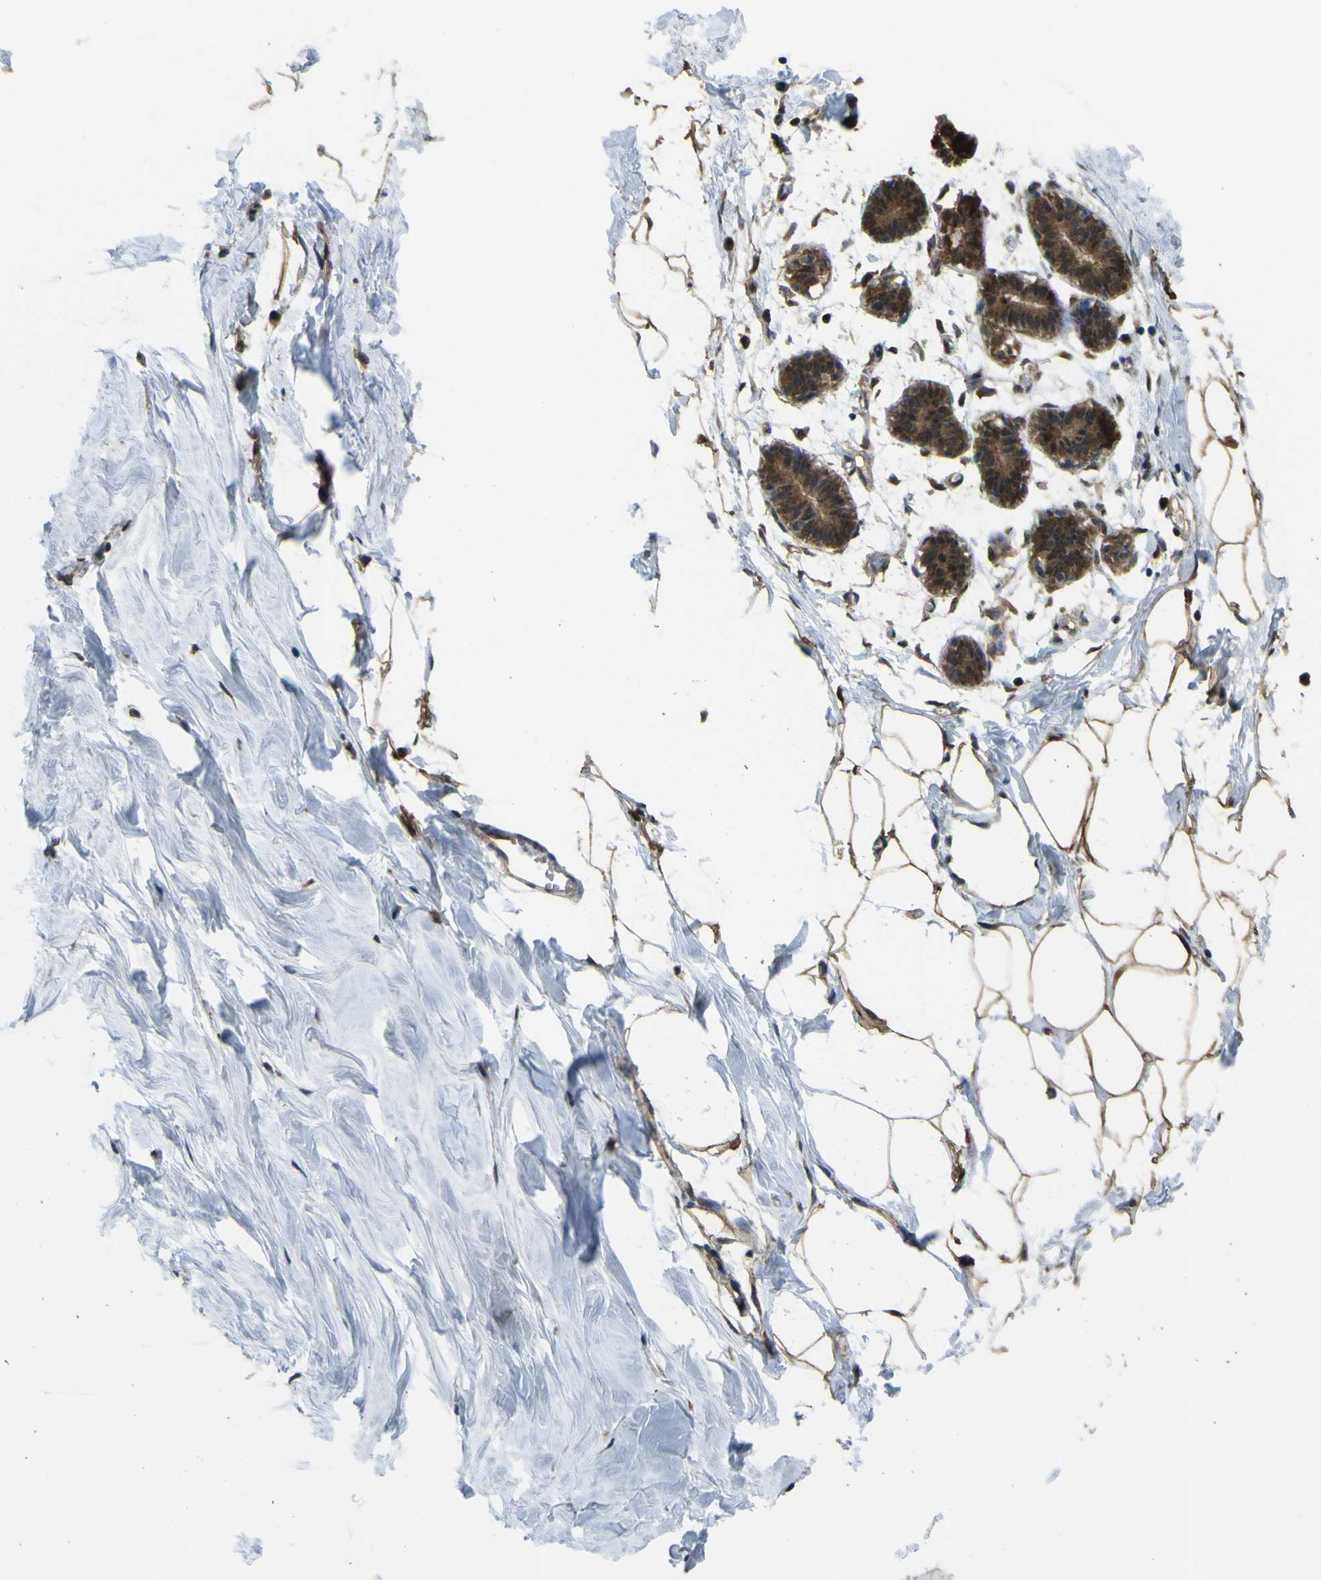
{"staining": {"intensity": "moderate", "quantity": ">75%", "location": "cytoplasmic/membranous"}, "tissue": "breast", "cell_type": "Adipocytes", "image_type": "normal", "snomed": [{"axis": "morphology", "description": "Normal tissue, NOS"}, {"axis": "topography", "description": "Breast"}], "caption": "The histopathology image reveals immunohistochemical staining of benign breast. There is moderate cytoplasmic/membranous expression is appreciated in about >75% of adipocytes. The protein of interest is stained brown, and the nuclei are stained in blue (DAB IHC with brightfield microscopy, high magnification).", "gene": "YWHAG", "patient": {"sex": "female", "age": 27}}